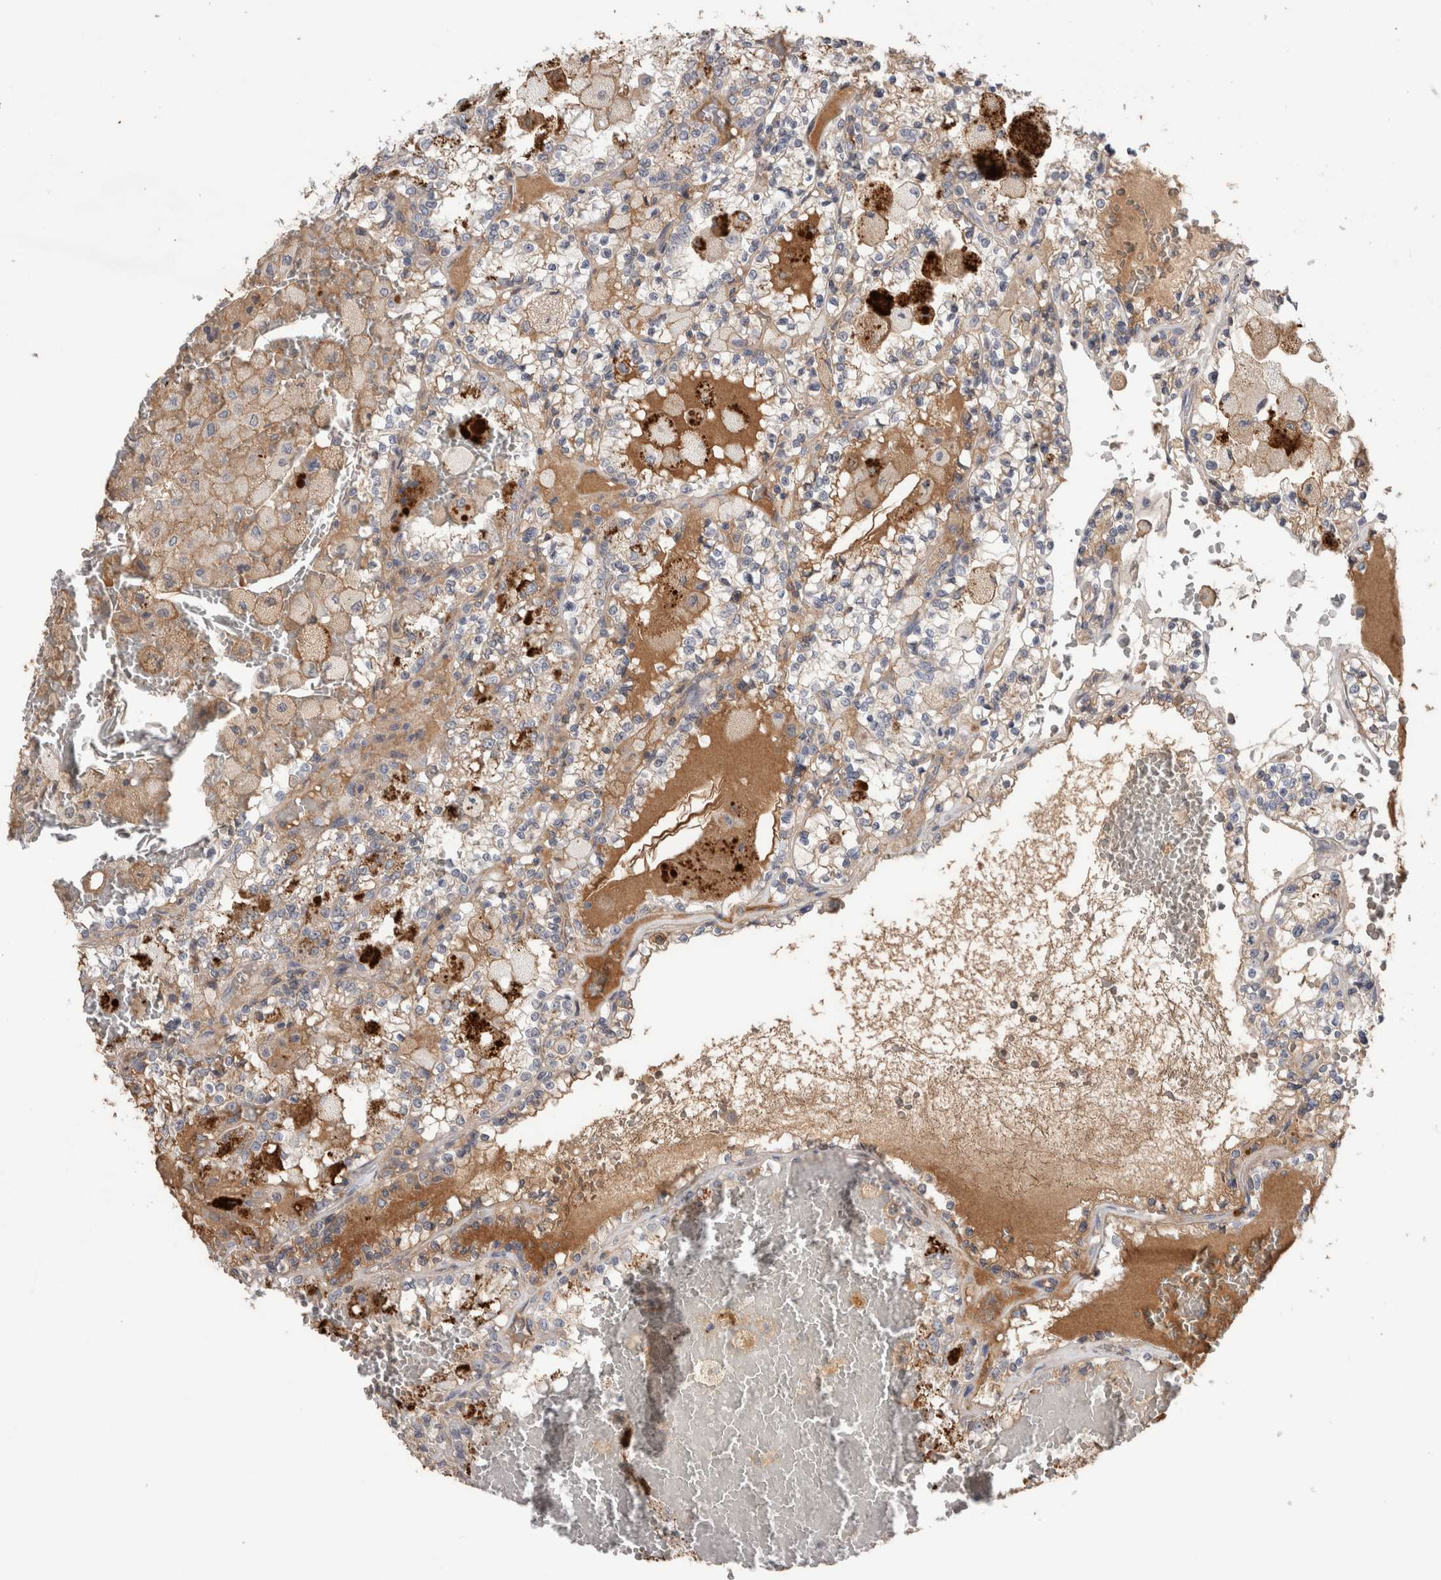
{"staining": {"intensity": "weak", "quantity": ">75%", "location": "cytoplasmic/membranous"}, "tissue": "renal cancer", "cell_type": "Tumor cells", "image_type": "cancer", "snomed": [{"axis": "morphology", "description": "Adenocarcinoma, NOS"}, {"axis": "topography", "description": "Kidney"}], "caption": "Renal cancer stained for a protein (brown) exhibits weak cytoplasmic/membranous positive staining in approximately >75% of tumor cells.", "gene": "PPP3CC", "patient": {"sex": "female", "age": 56}}